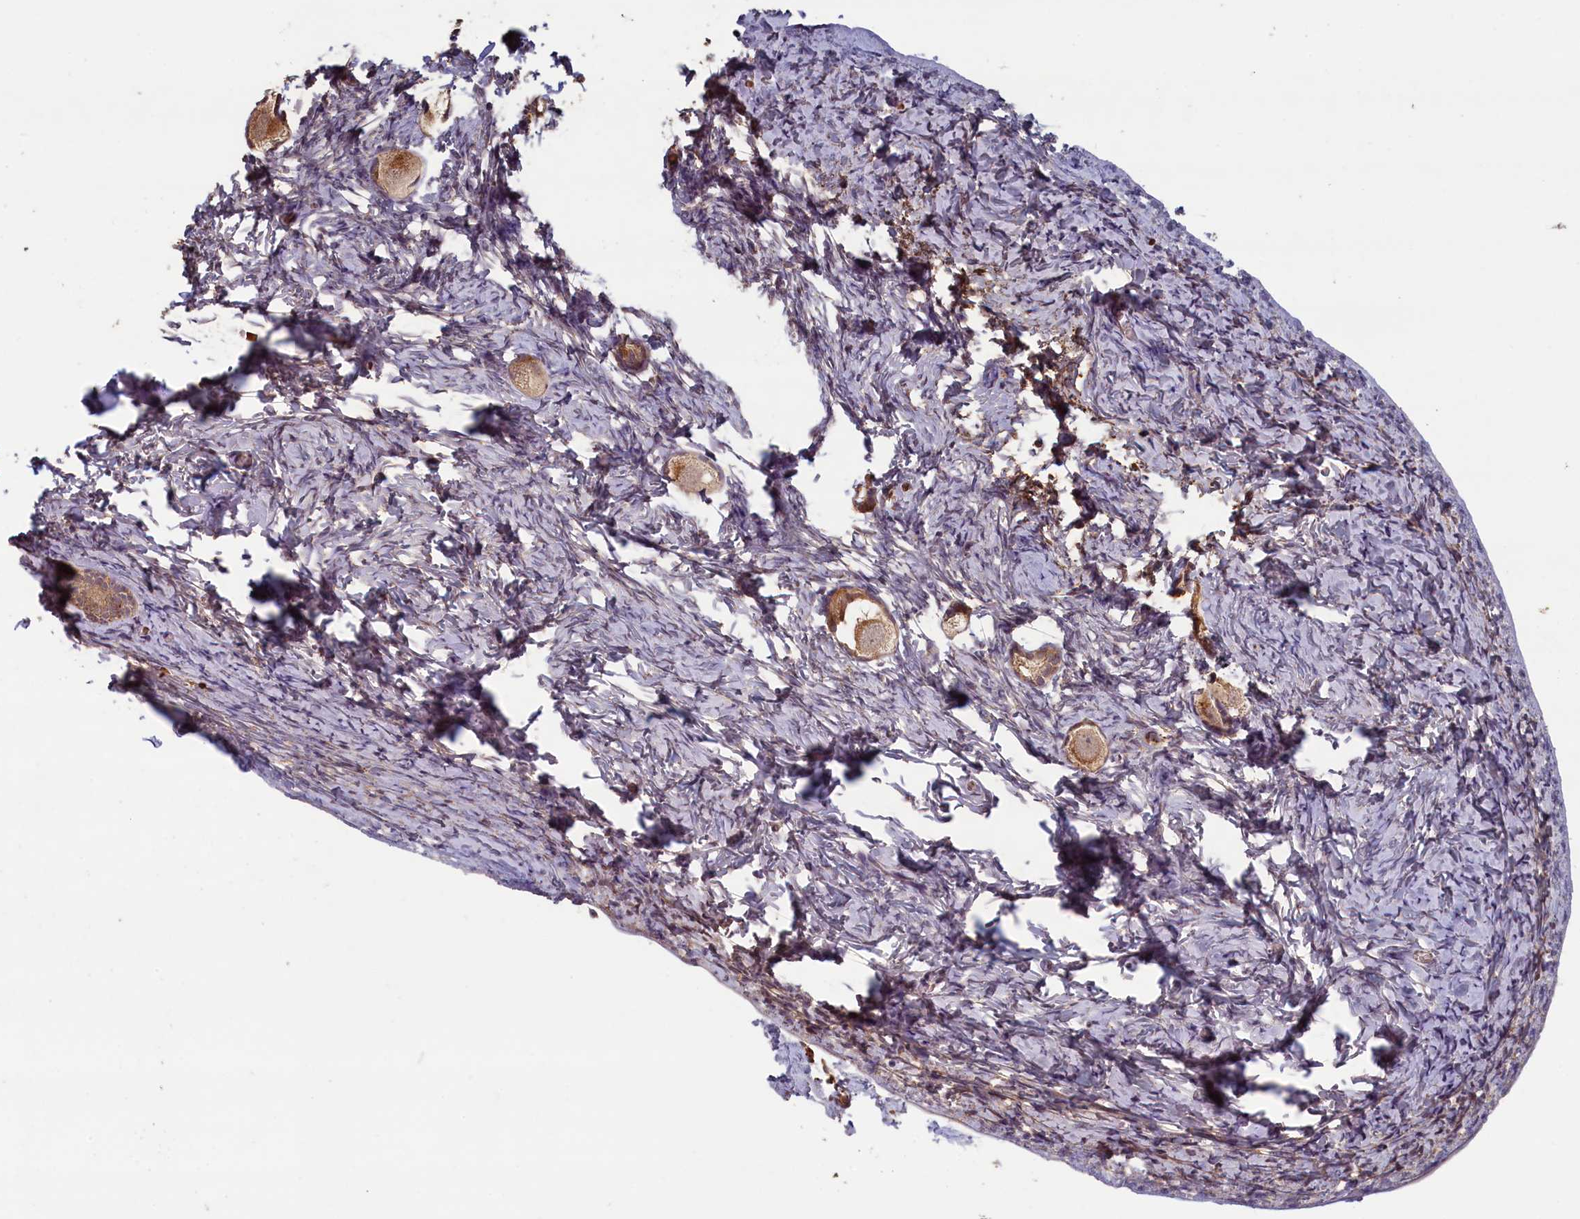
{"staining": {"intensity": "moderate", "quantity": ">75%", "location": "cytoplasmic/membranous"}, "tissue": "ovary", "cell_type": "Follicle cells", "image_type": "normal", "snomed": [{"axis": "morphology", "description": "Normal tissue, NOS"}, {"axis": "topography", "description": "Ovary"}], "caption": "An IHC histopathology image of unremarkable tissue is shown. Protein staining in brown labels moderate cytoplasmic/membranous positivity in ovary within follicle cells. The protein is shown in brown color, while the nuclei are stained blue.", "gene": "ACSBG1", "patient": {"sex": "female", "age": 27}}